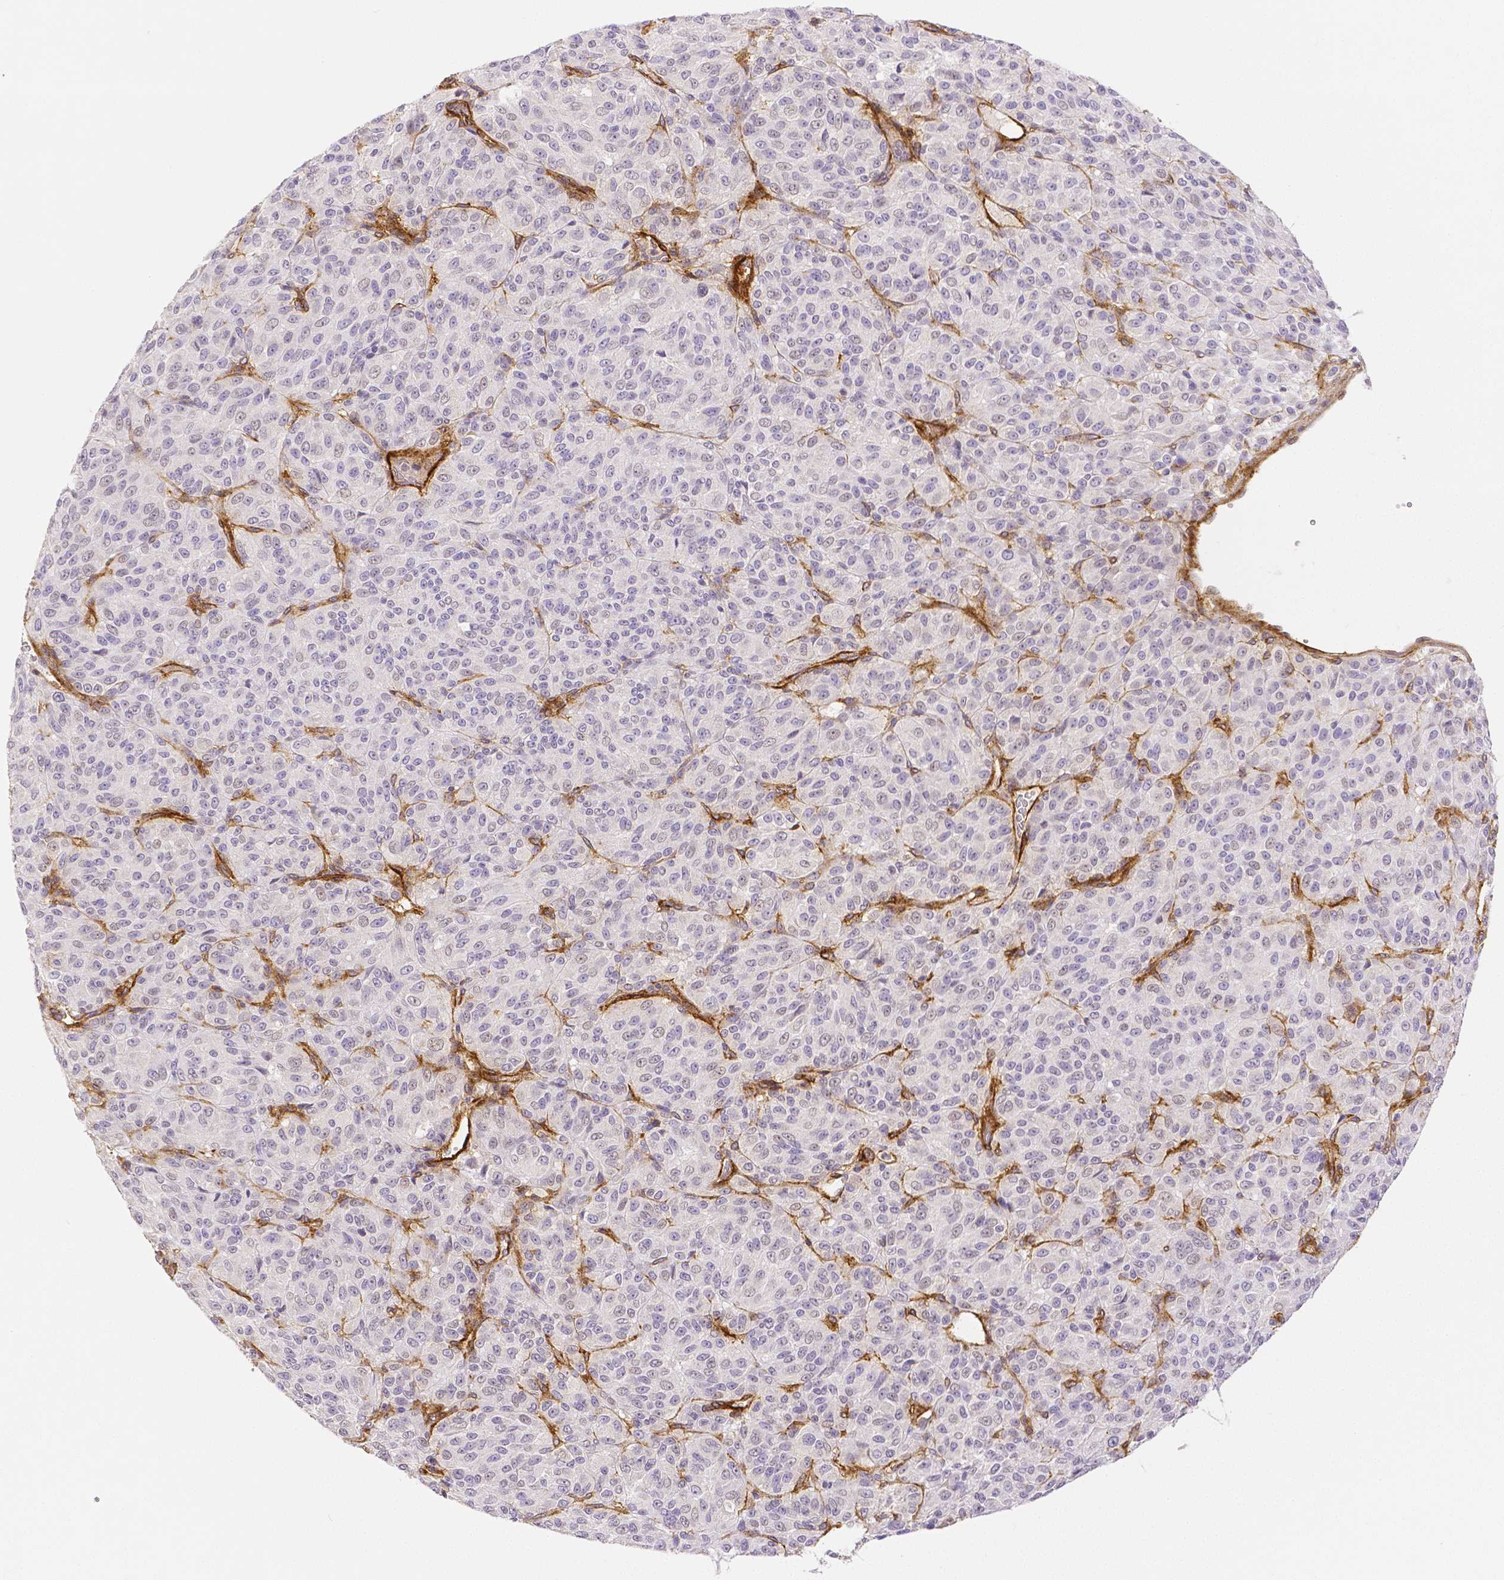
{"staining": {"intensity": "negative", "quantity": "none", "location": "none"}, "tissue": "melanoma", "cell_type": "Tumor cells", "image_type": "cancer", "snomed": [{"axis": "morphology", "description": "Malignant melanoma, Metastatic site"}, {"axis": "topography", "description": "Brain"}], "caption": "This is an immunohistochemistry (IHC) image of human melanoma. There is no expression in tumor cells.", "gene": "THY1", "patient": {"sex": "female", "age": 56}}